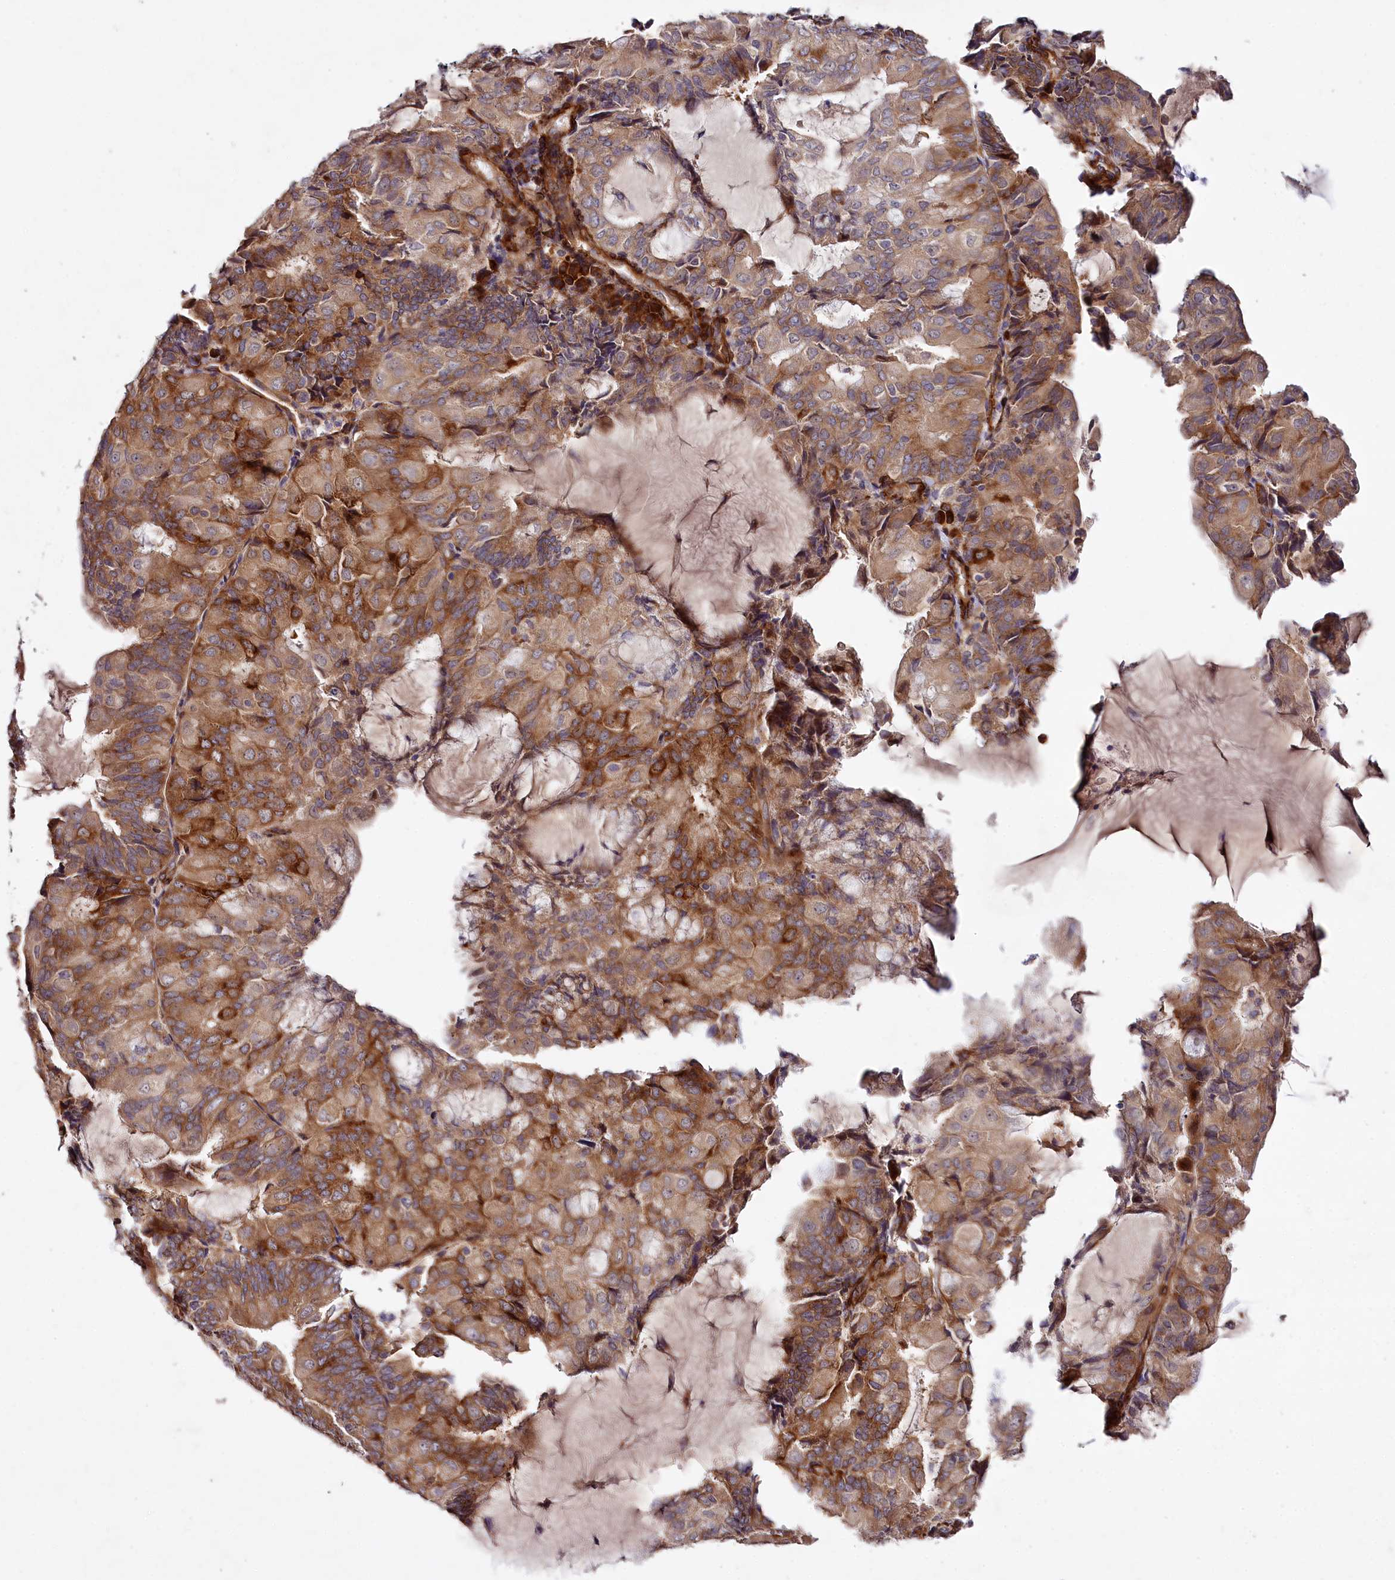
{"staining": {"intensity": "moderate", "quantity": ">75%", "location": "cytoplasmic/membranous"}, "tissue": "endometrial cancer", "cell_type": "Tumor cells", "image_type": "cancer", "snomed": [{"axis": "morphology", "description": "Adenocarcinoma, NOS"}, {"axis": "topography", "description": "Endometrium"}], "caption": "A medium amount of moderate cytoplasmic/membranous staining is identified in approximately >75% of tumor cells in endometrial adenocarcinoma tissue.", "gene": "SPATS2", "patient": {"sex": "female", "age": 81}}